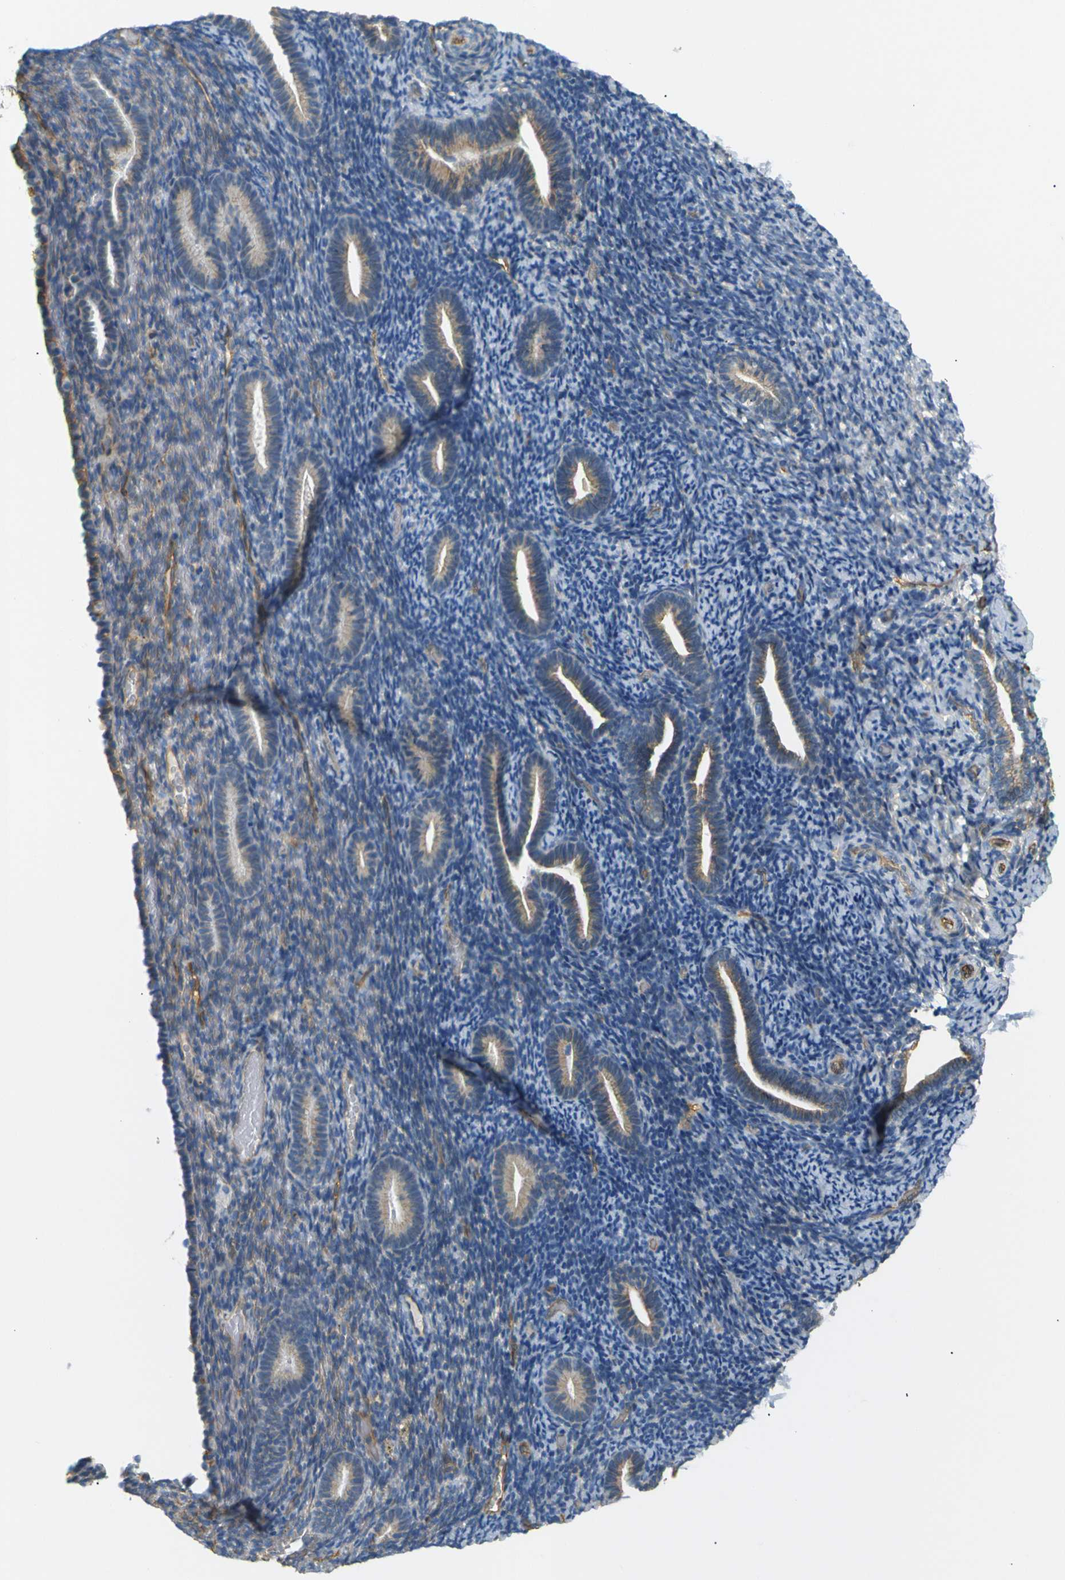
{"staining": {"intensity": "weak", "quantity": "<25%", "location": "cytoplasmic/membranous"}, "tissue": "endometrium", "cell_type": "Cells in endometrial stroma", "image_type": "normal", "snomed": [{"axis": "morphology", "description": "Normal tissue, NOS"}, {"axis": "topography", "description": "Endometrium"}], "caption": "This histopathology image is of benign endometrium stained with immunohistochemistry to label a protein in brown with the nuclei are counter-stained blue. There is no positivity in cells in endometrial stroma.", "gene": "SPTBN1", "patient": {"sex": "female", "age": 51}}